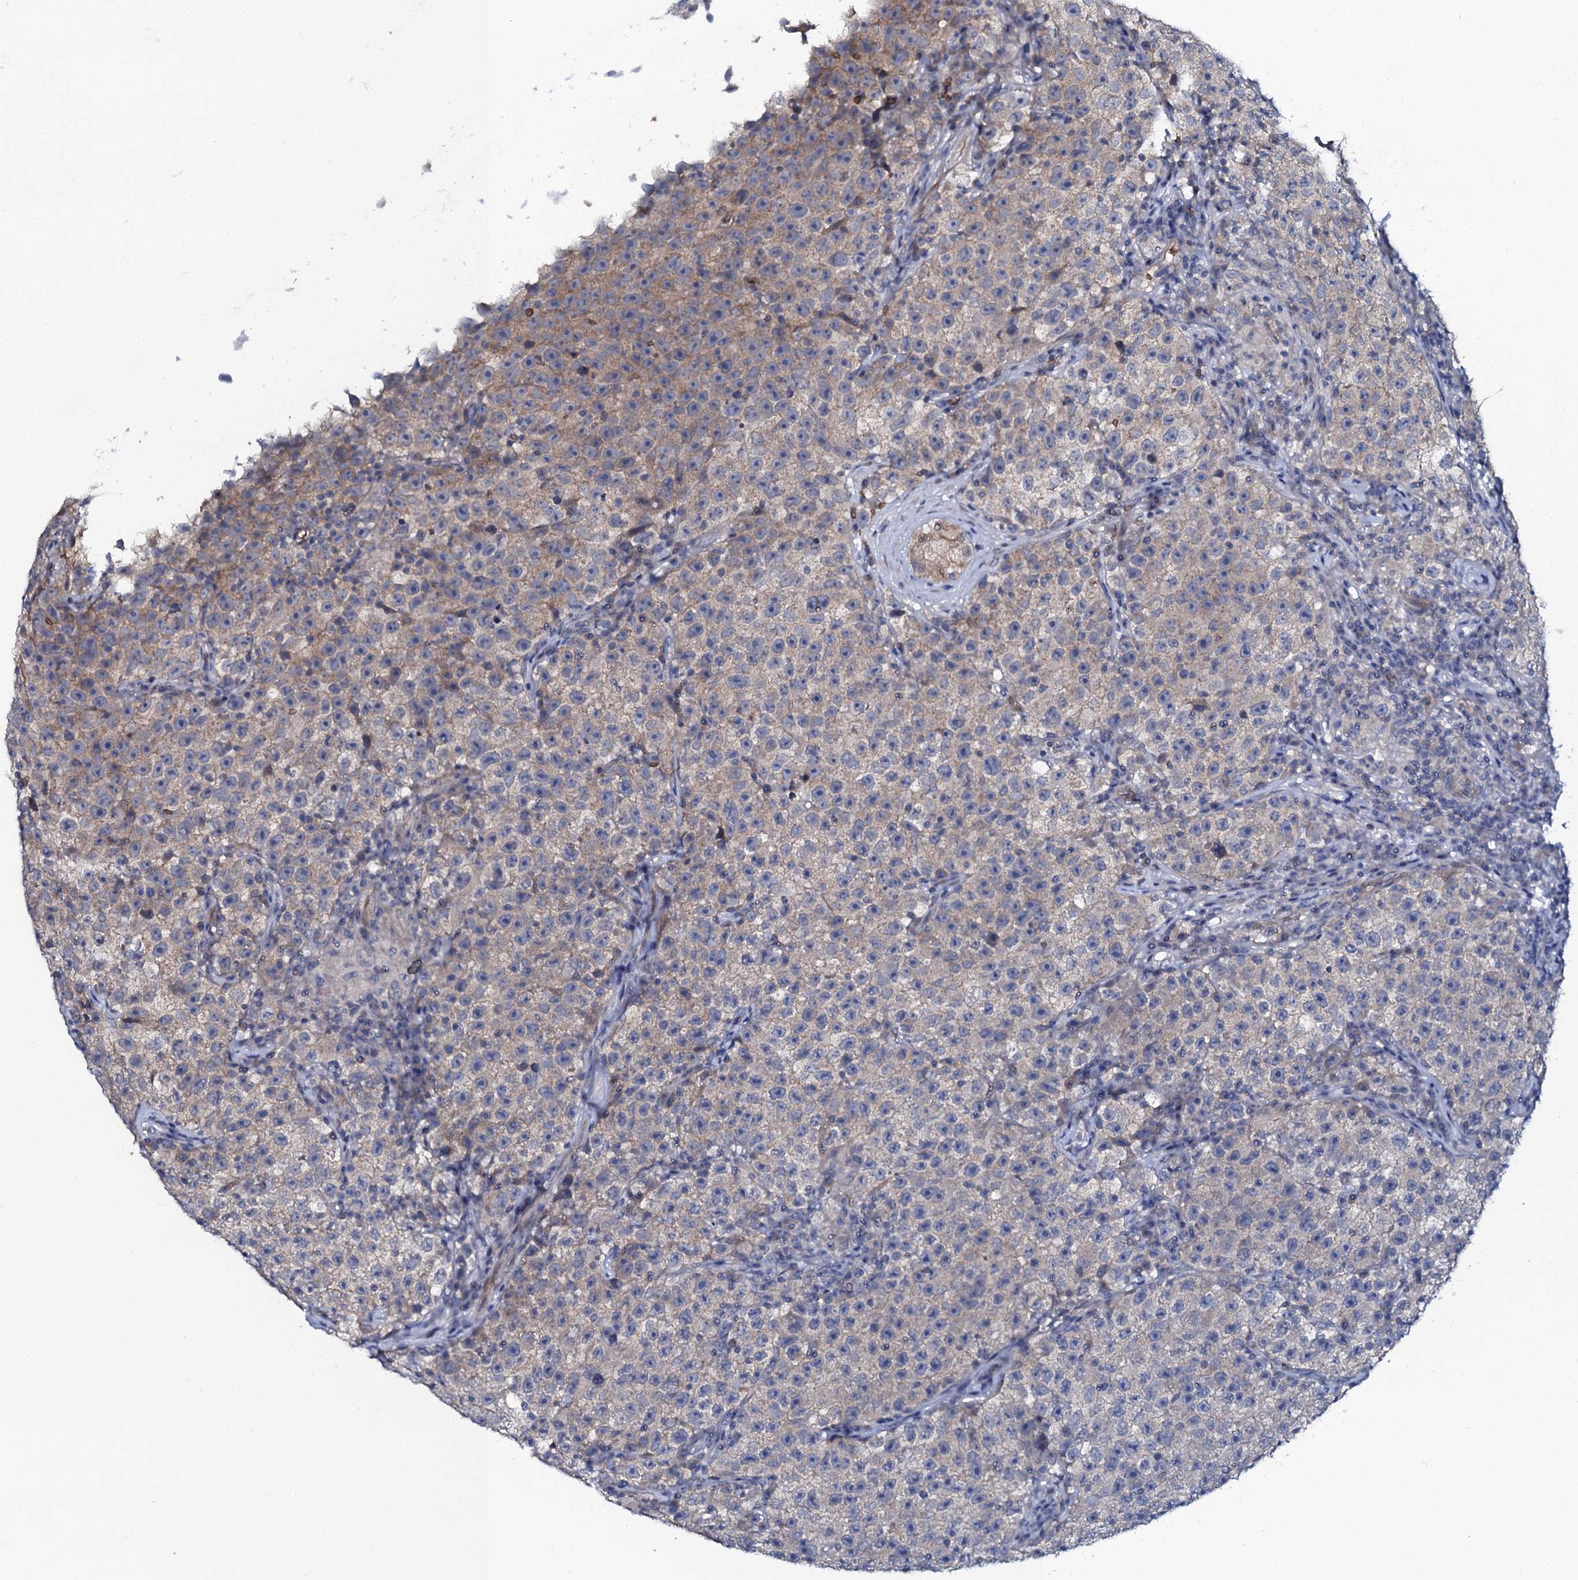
{"staining": {"intensity": "weak", "quantity": "25%-75%", "location": "cytoplasmic/membranous"}, "tissue": "testis cancer", "cell_type": "Tumor cells", "image_type": "cancer", "snomed": [{"axis": "morphology", "description": "Seminoma, NOS"}, {"axis": "topography", "description": "Testis"}], "caption": "A histopathology image of human testis cancer stained for a protein demonstrates weak cytoplasmic/membranous brown staining in tumor cells. The protein is shown in brown color, while the nuclei are stained blue.", "gene": "C10orf88", "patient": {"sex": "male", "age": 22}}